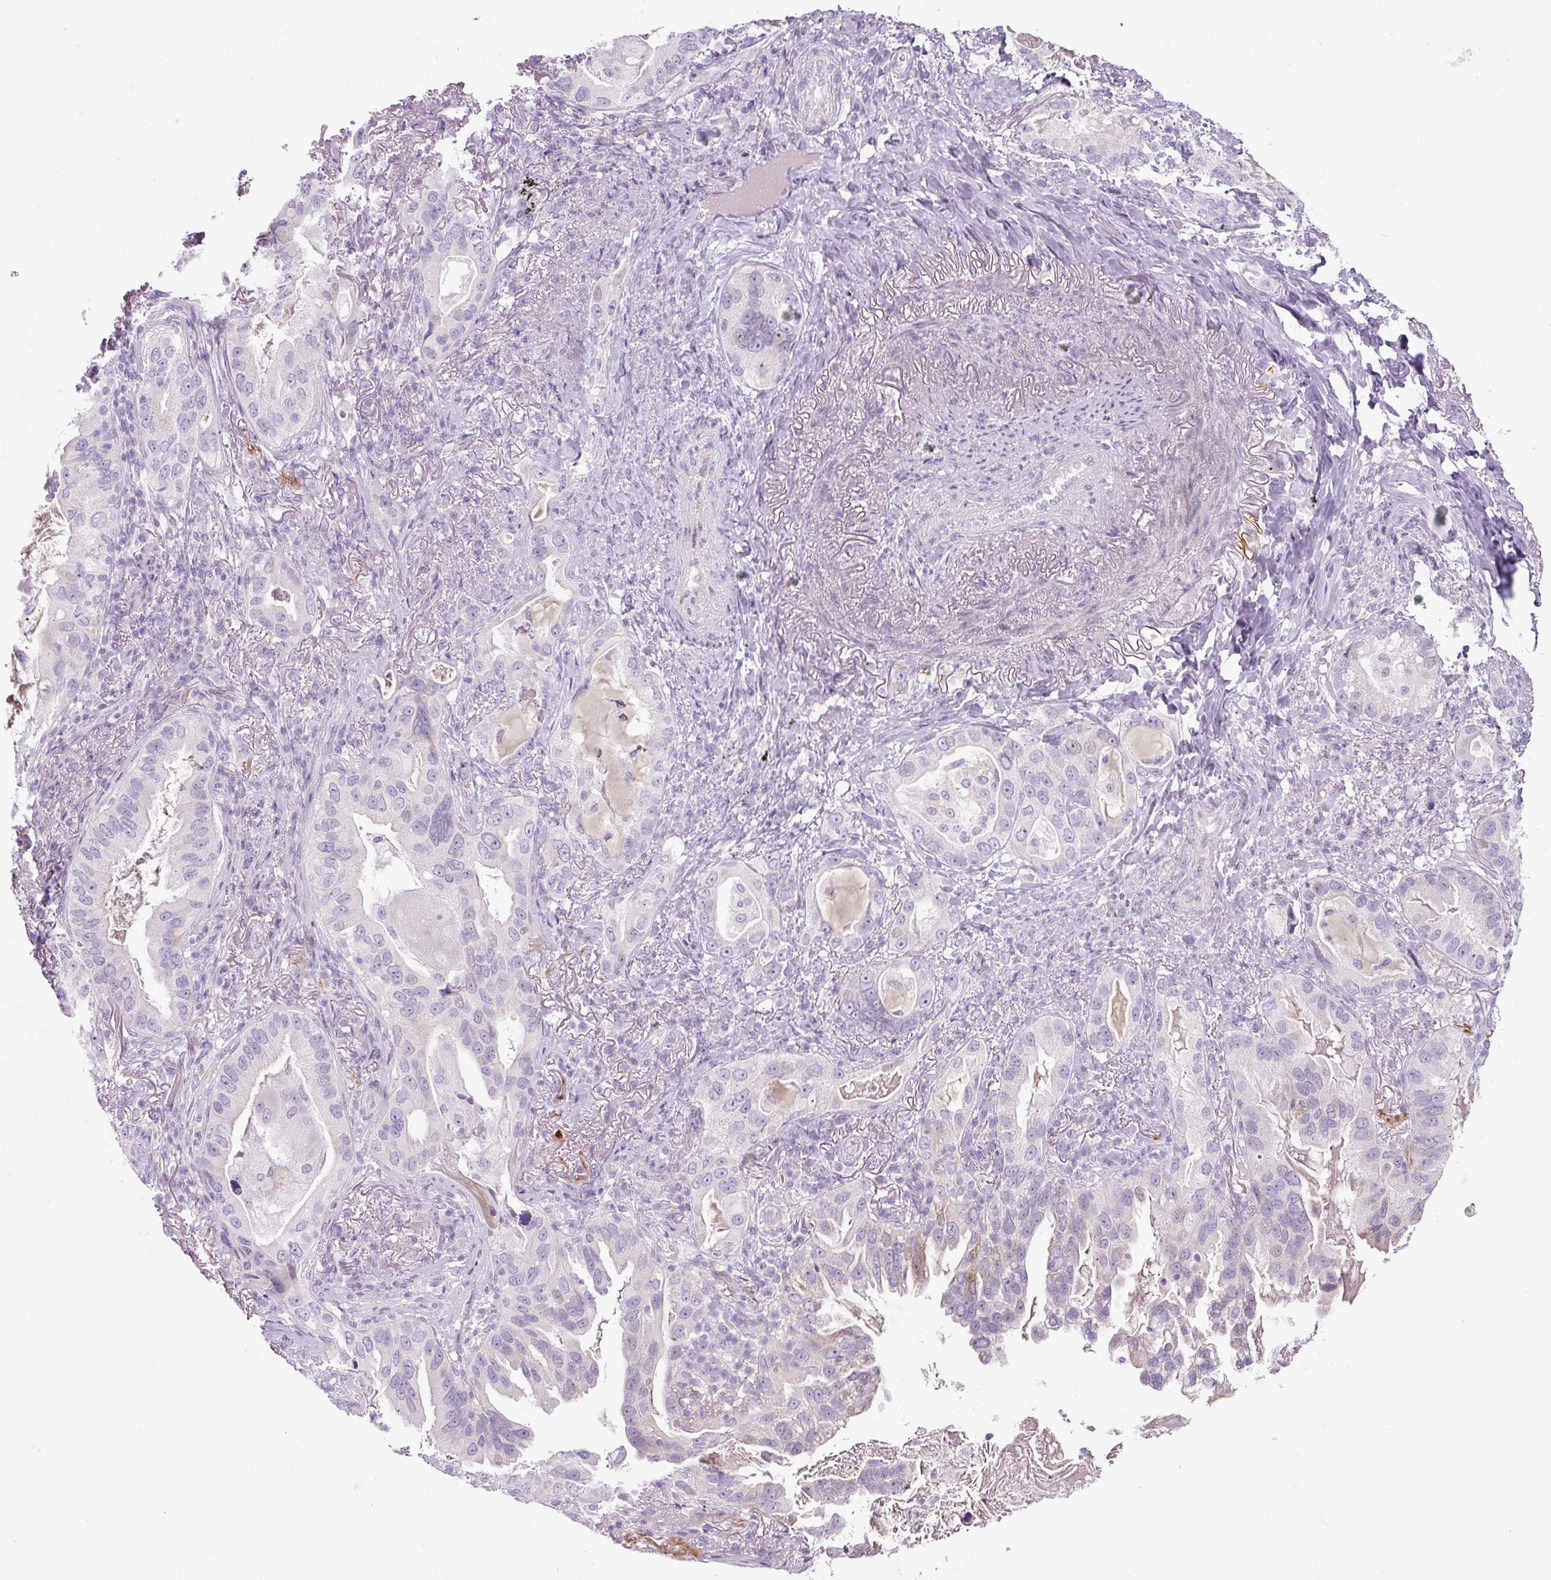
{"staining": {"intensity": "negative", "quantity": "none", "location": "none"}, "tissue": "lung cancer", "cell_type": "Tumor cells", "image_type": "cancer", "snomed": [{"axis": "morphology", "description": "Adenocarcinoma, NOS"}, {"axis": "topography", "description": "Lung"}], "caption": "IHC of human lung adenocarcinoma exhibits no expression in tumor cells.", "gene": "FGFBP3", "patient": {"sex": "female", "age": 69}}